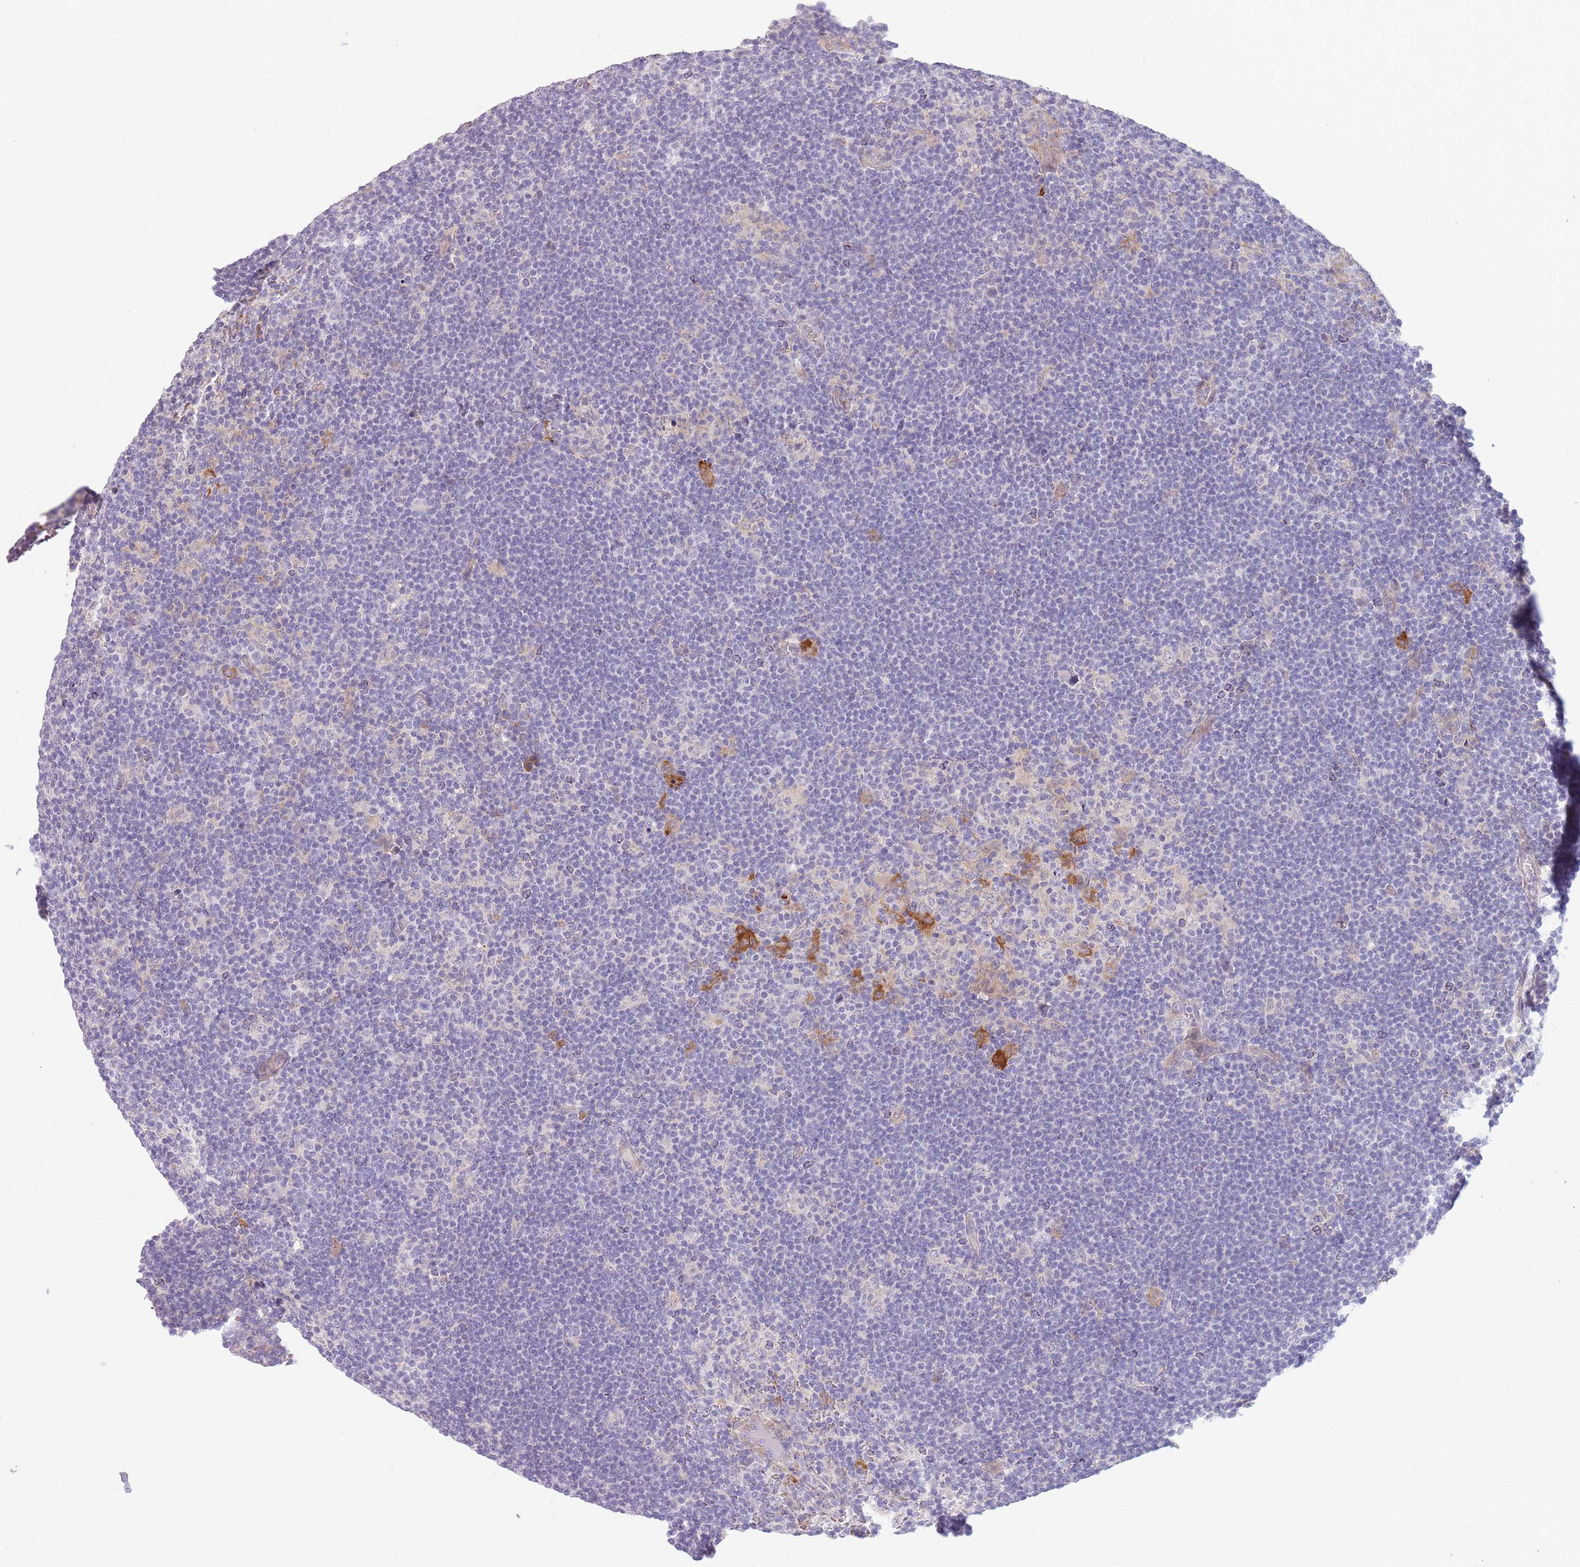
{"staining": {"intensity": "negative", "quantity": "none", "location": "none"}, "tissue": "lymphoma", "cell_type": "Tumor cells", "image_type": "cancer", "snomed": [{"axis": "morphology", "description": "Hodgkin's disease, NOS"}, {"axis": "topography", "description": "Lymph node"}], "caption": "High power microscopy histopathology image of an immunohistochemistry (IHC) micrograph of Hodgkin's disease, revealing no significant staining in tumor cells. The staining is performed using DAB brown chromogen with nuclei counter-stained in using hematoxylin.", "gene": "TINAGL1", "patient": {"sex": "female", "age": 57}}